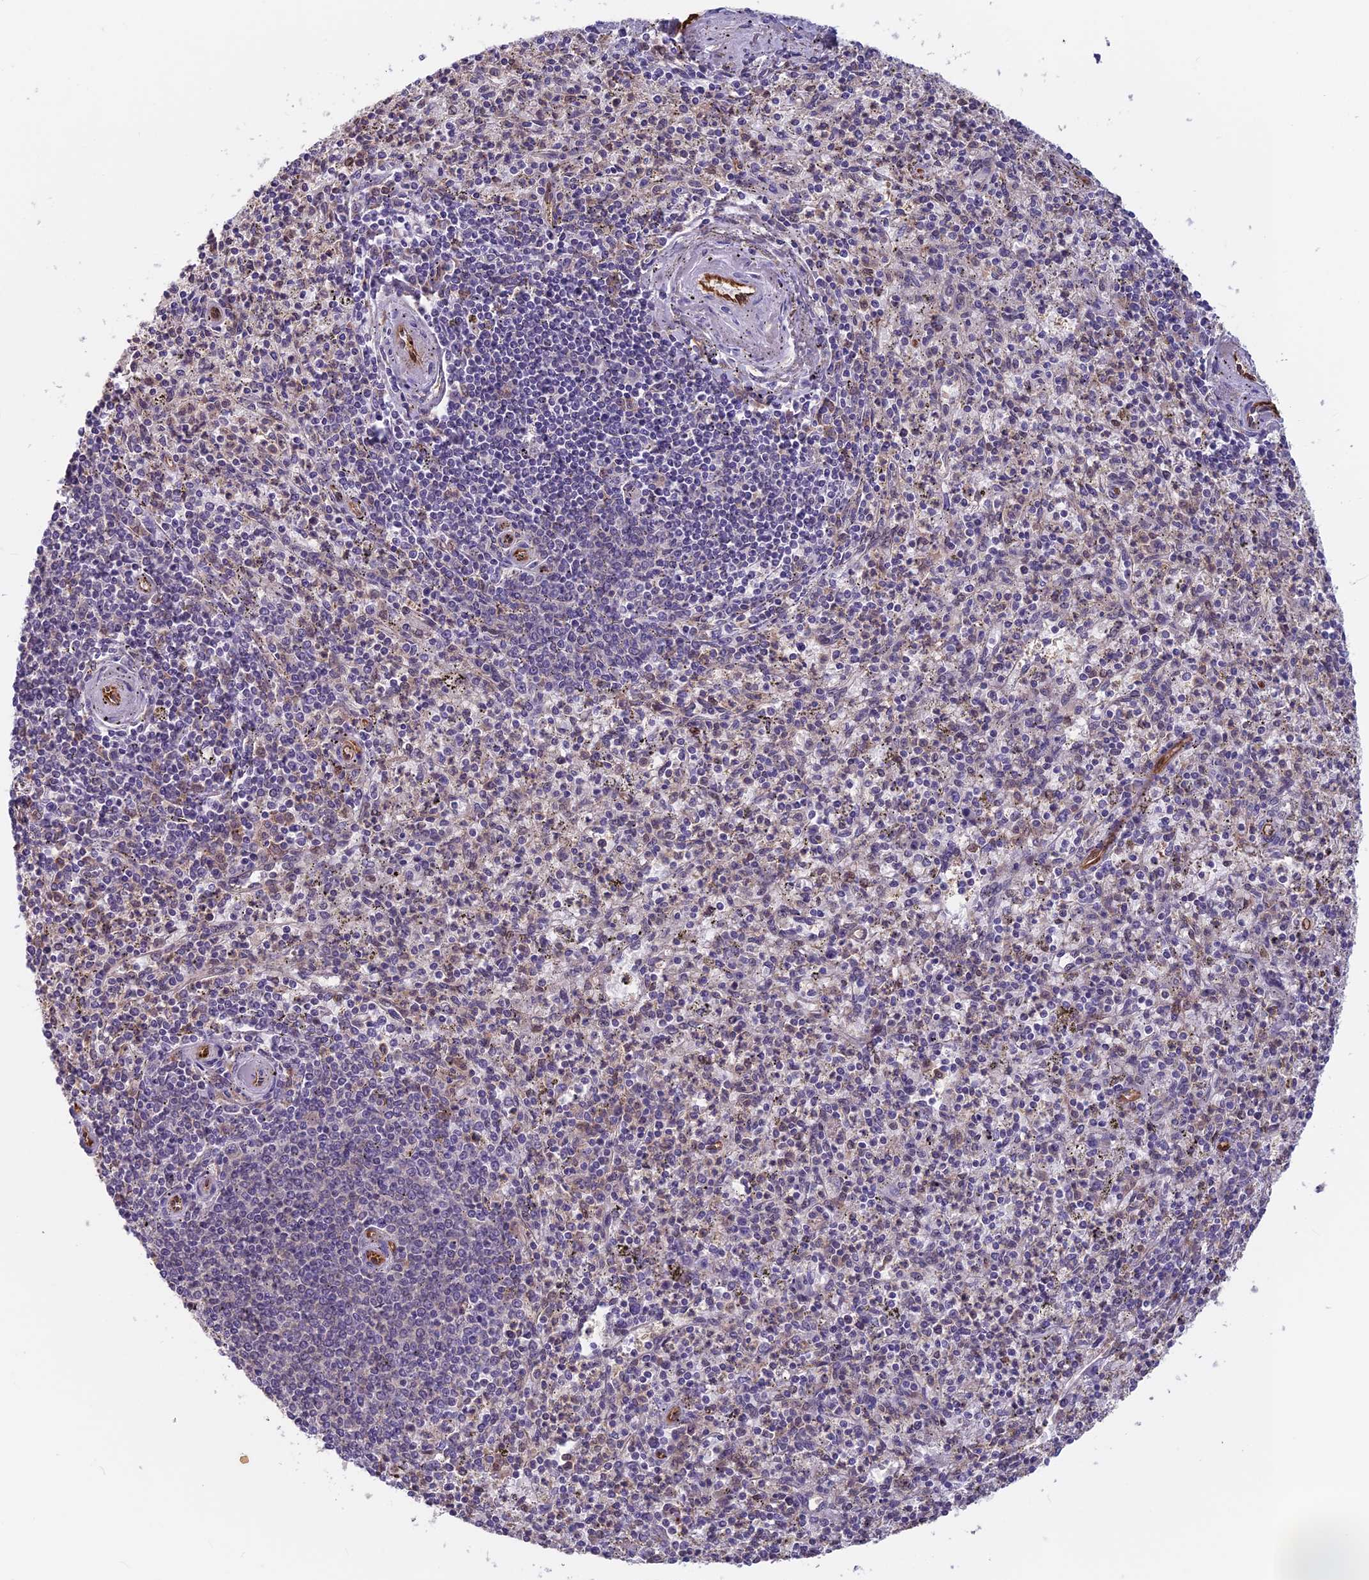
{"staining": {"intensity": "weak", "quantity": "<25%", "location": "cytoplasmic/membranous"}, "tissue": "spleen", "cell_type": "Cells in red pulp", "image_type": "normal", "snomed": [{"axis": "morphology", "description": "Normal tissue, NOS"}, {"axis": "topography", "description": "Spleen"}], "caption": "This image is of benign spleen stained with IHC to label a protein in brown with the nuclei are counter-stained blue. There is no expression in cells in red pulp. (DAB IHC visualized using brightfield microscopy, high magnification).", "gene": "MAST2", "patient": {"sex": "male", "age": 72}}